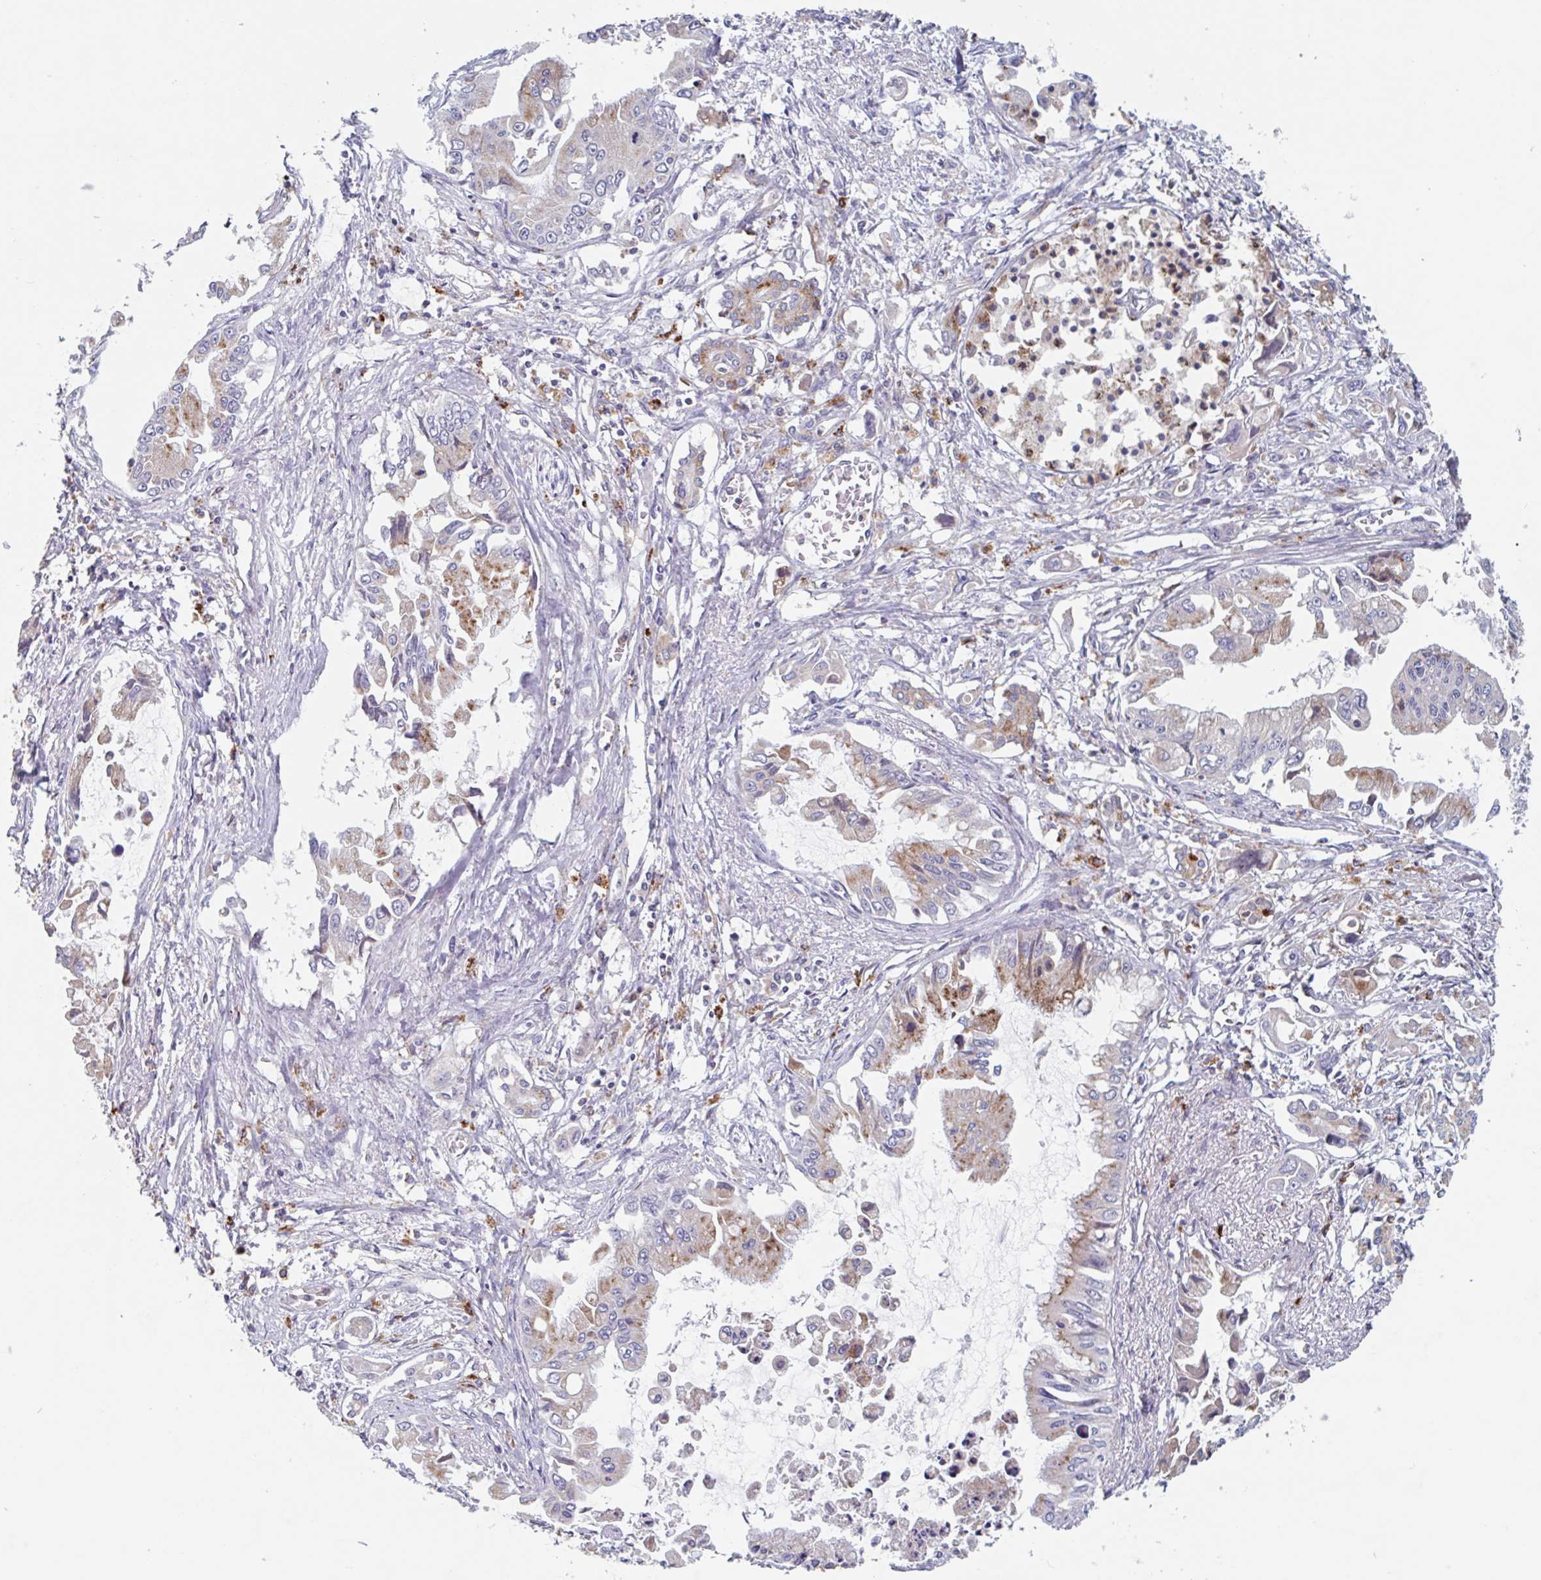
{"staining": {"intensity": "moderate", "quantity": "25%-75%", "location": "cytoplasmic/membranous"}, "tissue": "pancreatic cancer", "cell_type": "Tumor cells", "image_type": "cancer", "snomed": [{"axis": "morphology", "description": "Adenocarcinoma, NOS"}, {"axis": "topography", "description": "Pancreas"}], "caption": "A micrograph of human pancreatic adenocarcinoma stained for a protein demonstrates moderate cytoplasmic/membranous brown staining in tumor cells. Nuclei are stained in blue.", "gene": "MANBA", "patient": {"sex": "male", "age": 84}}